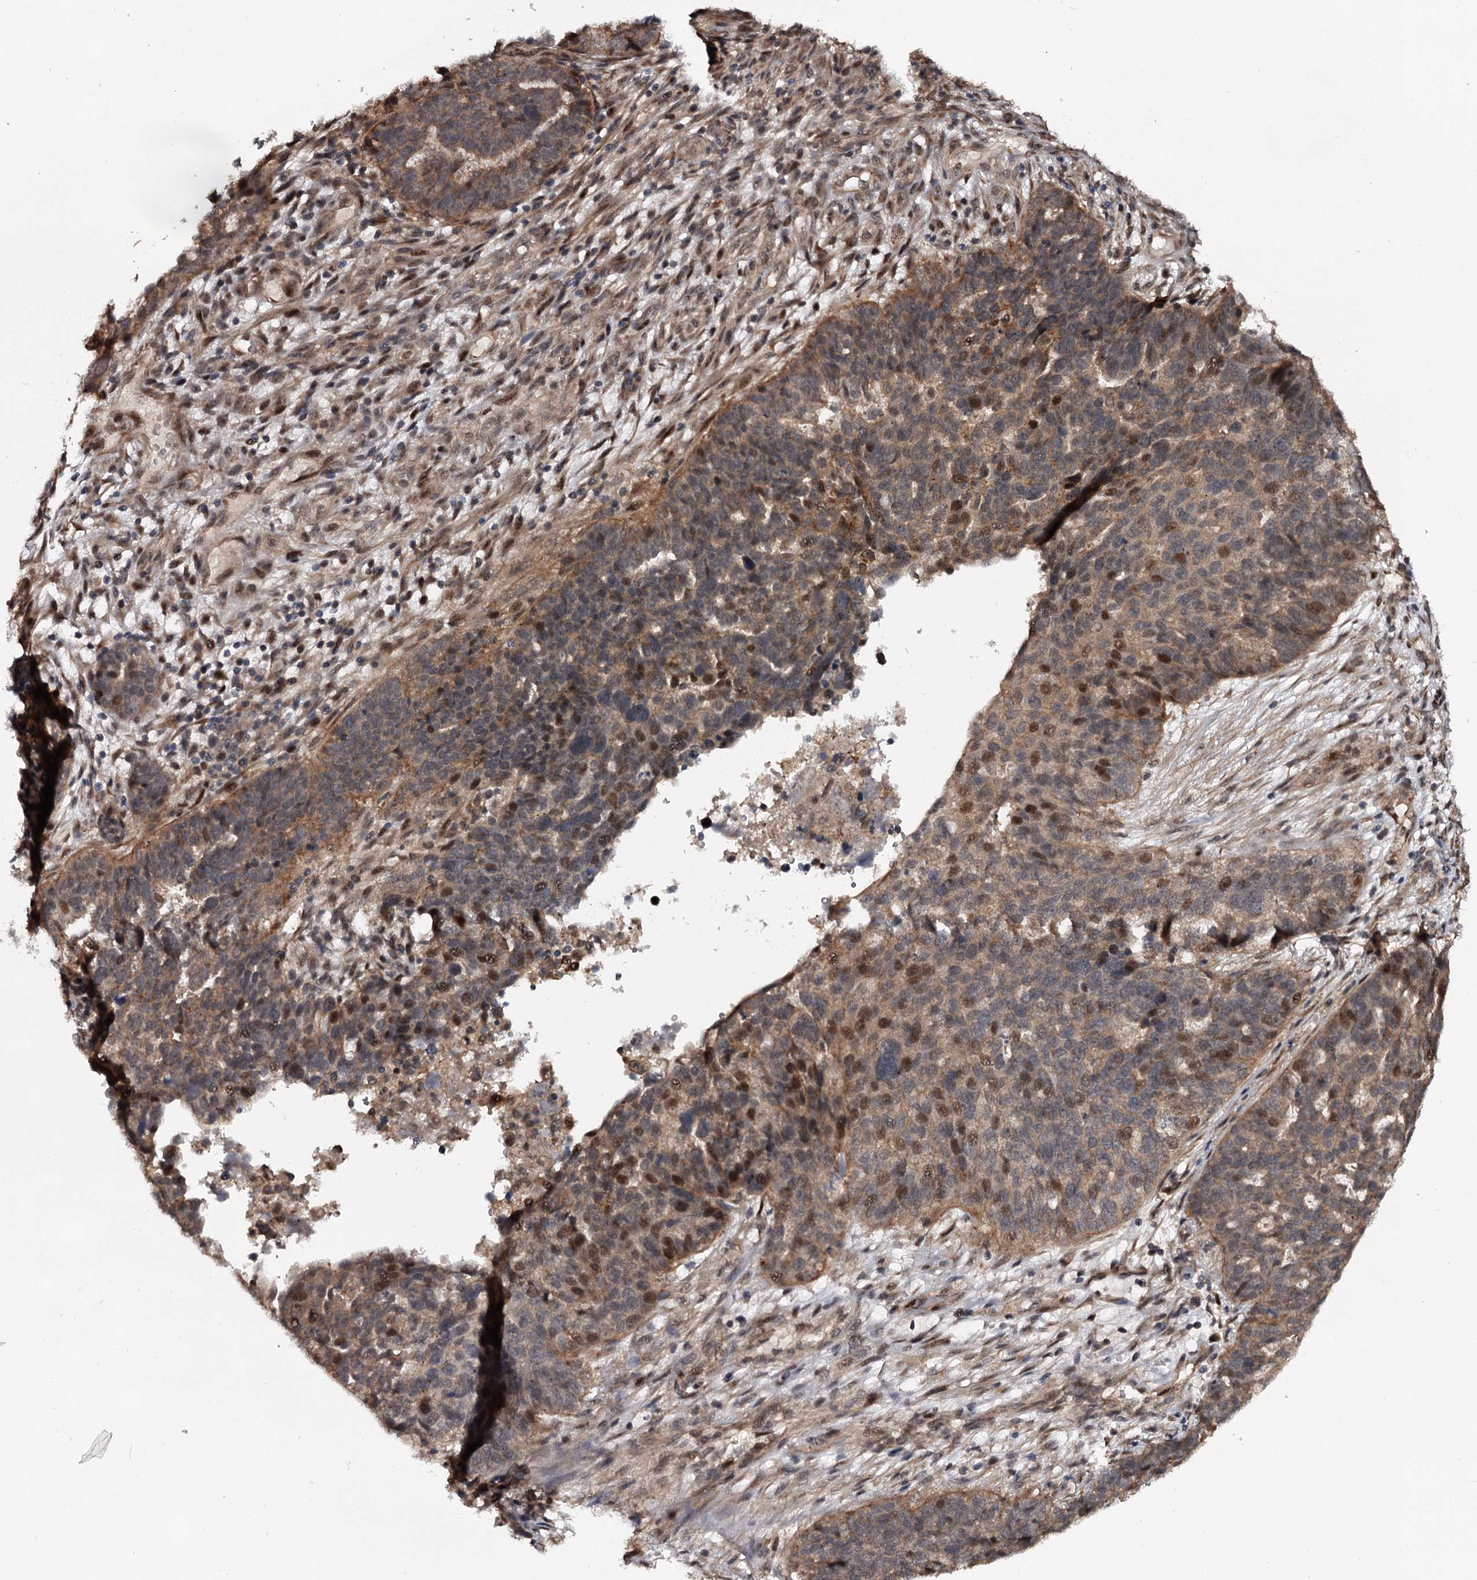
{"staining": {"intensity": "moderate", "quantity": ">75%", "location": "cytoplasmic/membranous,nuclear"}, "tissue": "ovarian cancer", "cell_type": "Tumor cells", "image_type": "cancer", "snomed": [{"axis": "morphology", "description": "Cystadenocarcinoma, serous, NOS"}, {"axis": "topography", "description": "Ovary"}], "caption": "Human ovarian serous cystadenocarcinoma stained with a brown dye demonstrates moderate cytoplasmic/membranous and nuclear positive positivity in about >75% of tumor cells.", "gene": "MAML3", "patient": {"sex": "female", "age": 59}}